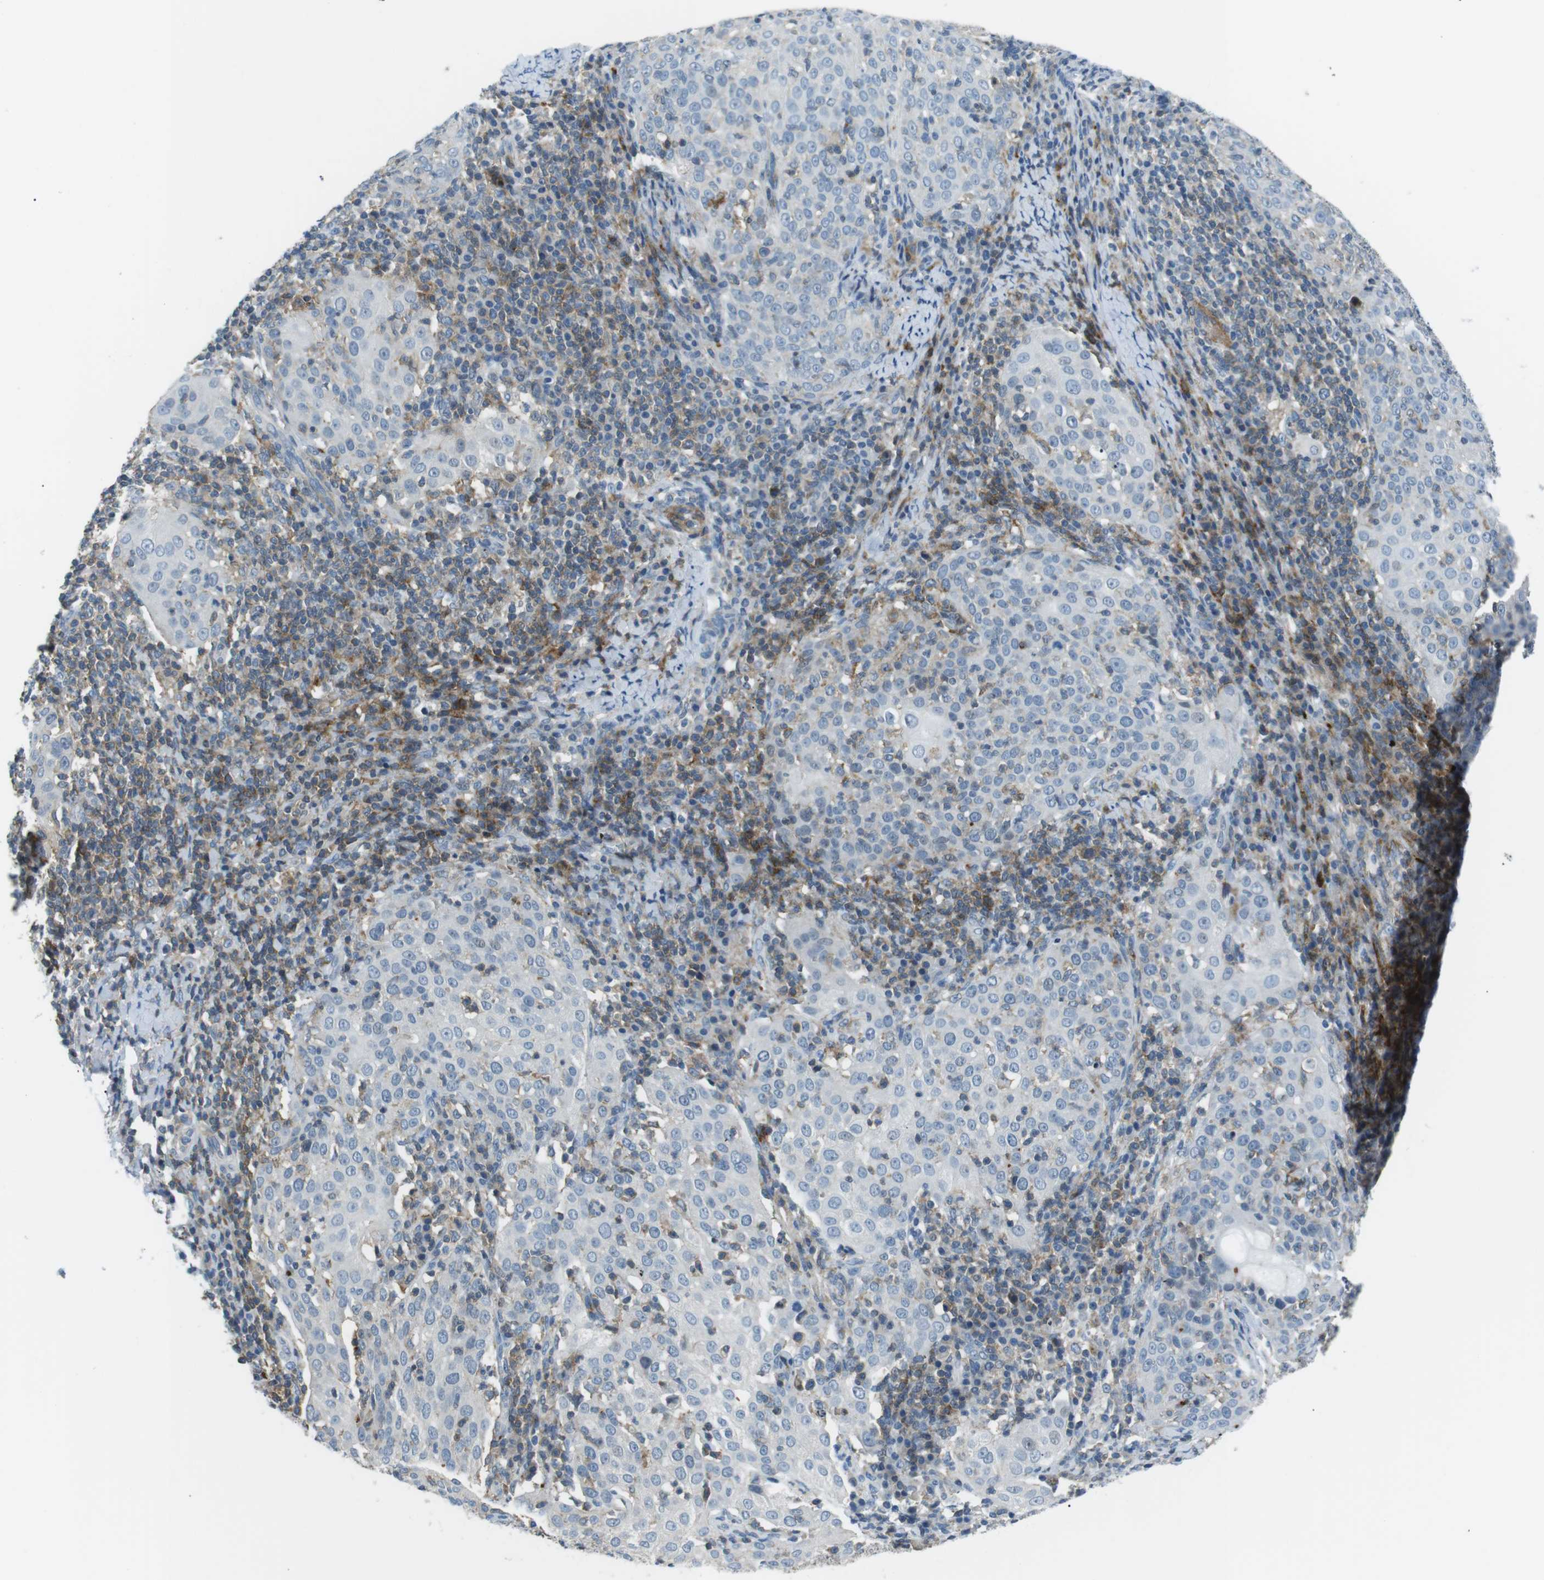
{"staining": {"intensity": "negative", "quantity": "none", "location": "none"}, "tissue": "cervical cancer", "cell_type": "Tumor cells", "image_type": "cancer", "snomed": [{"axis": "morphology", "description": "Squamous cell carcinoma, NOS"}, {"axis": "topography", "description": "Cervix"}], "caption": "The micrograph reveals no staining of tumor cells in cervical cancer. Brightfield microscopy of immunohistochemistry stained with DAB (3,3'-diaminobenzidine) (brown) and hematoxylin (blue), captured at high magnification.", "gene": "ARVCF", "patient": {"sex": "female", "age": 51}}